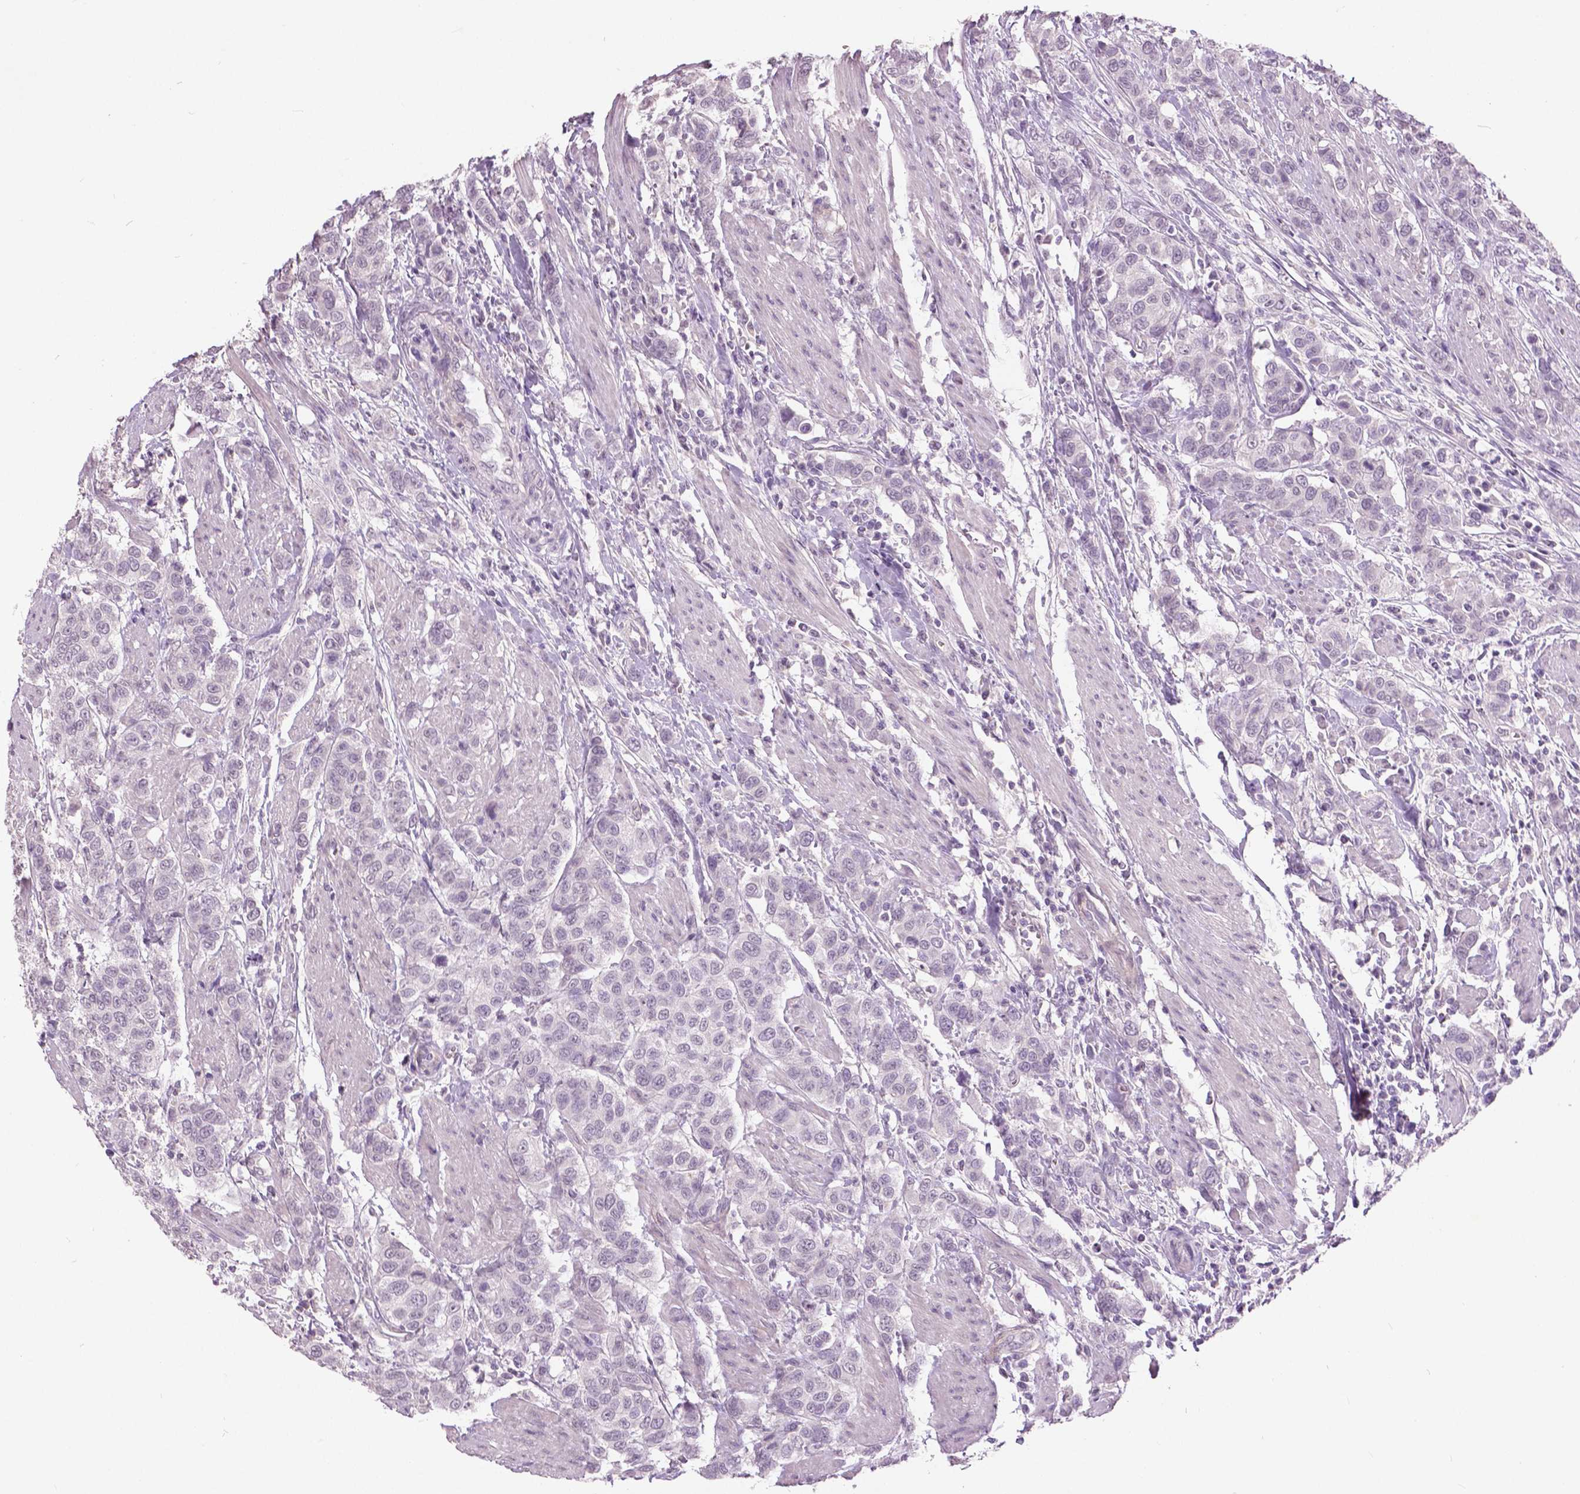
{"staining": {"intensity": "negative", "quantity": "none", "location": "none"}, "tissue": "urothelial cancer", "cell_type": "Tumor cells", "image_type": "cancer", "snomed": [{"axis": "morphology", "description": "Urothelial carcinoma, High grade"}, {"axis": "topography", "description": "Urinary bladder"}], "caption": "Tumor cells show no significant protein staining in urothelial cancer.", "gene": "GRIN2A", "patient": {"sex": "female", "age": 58}}